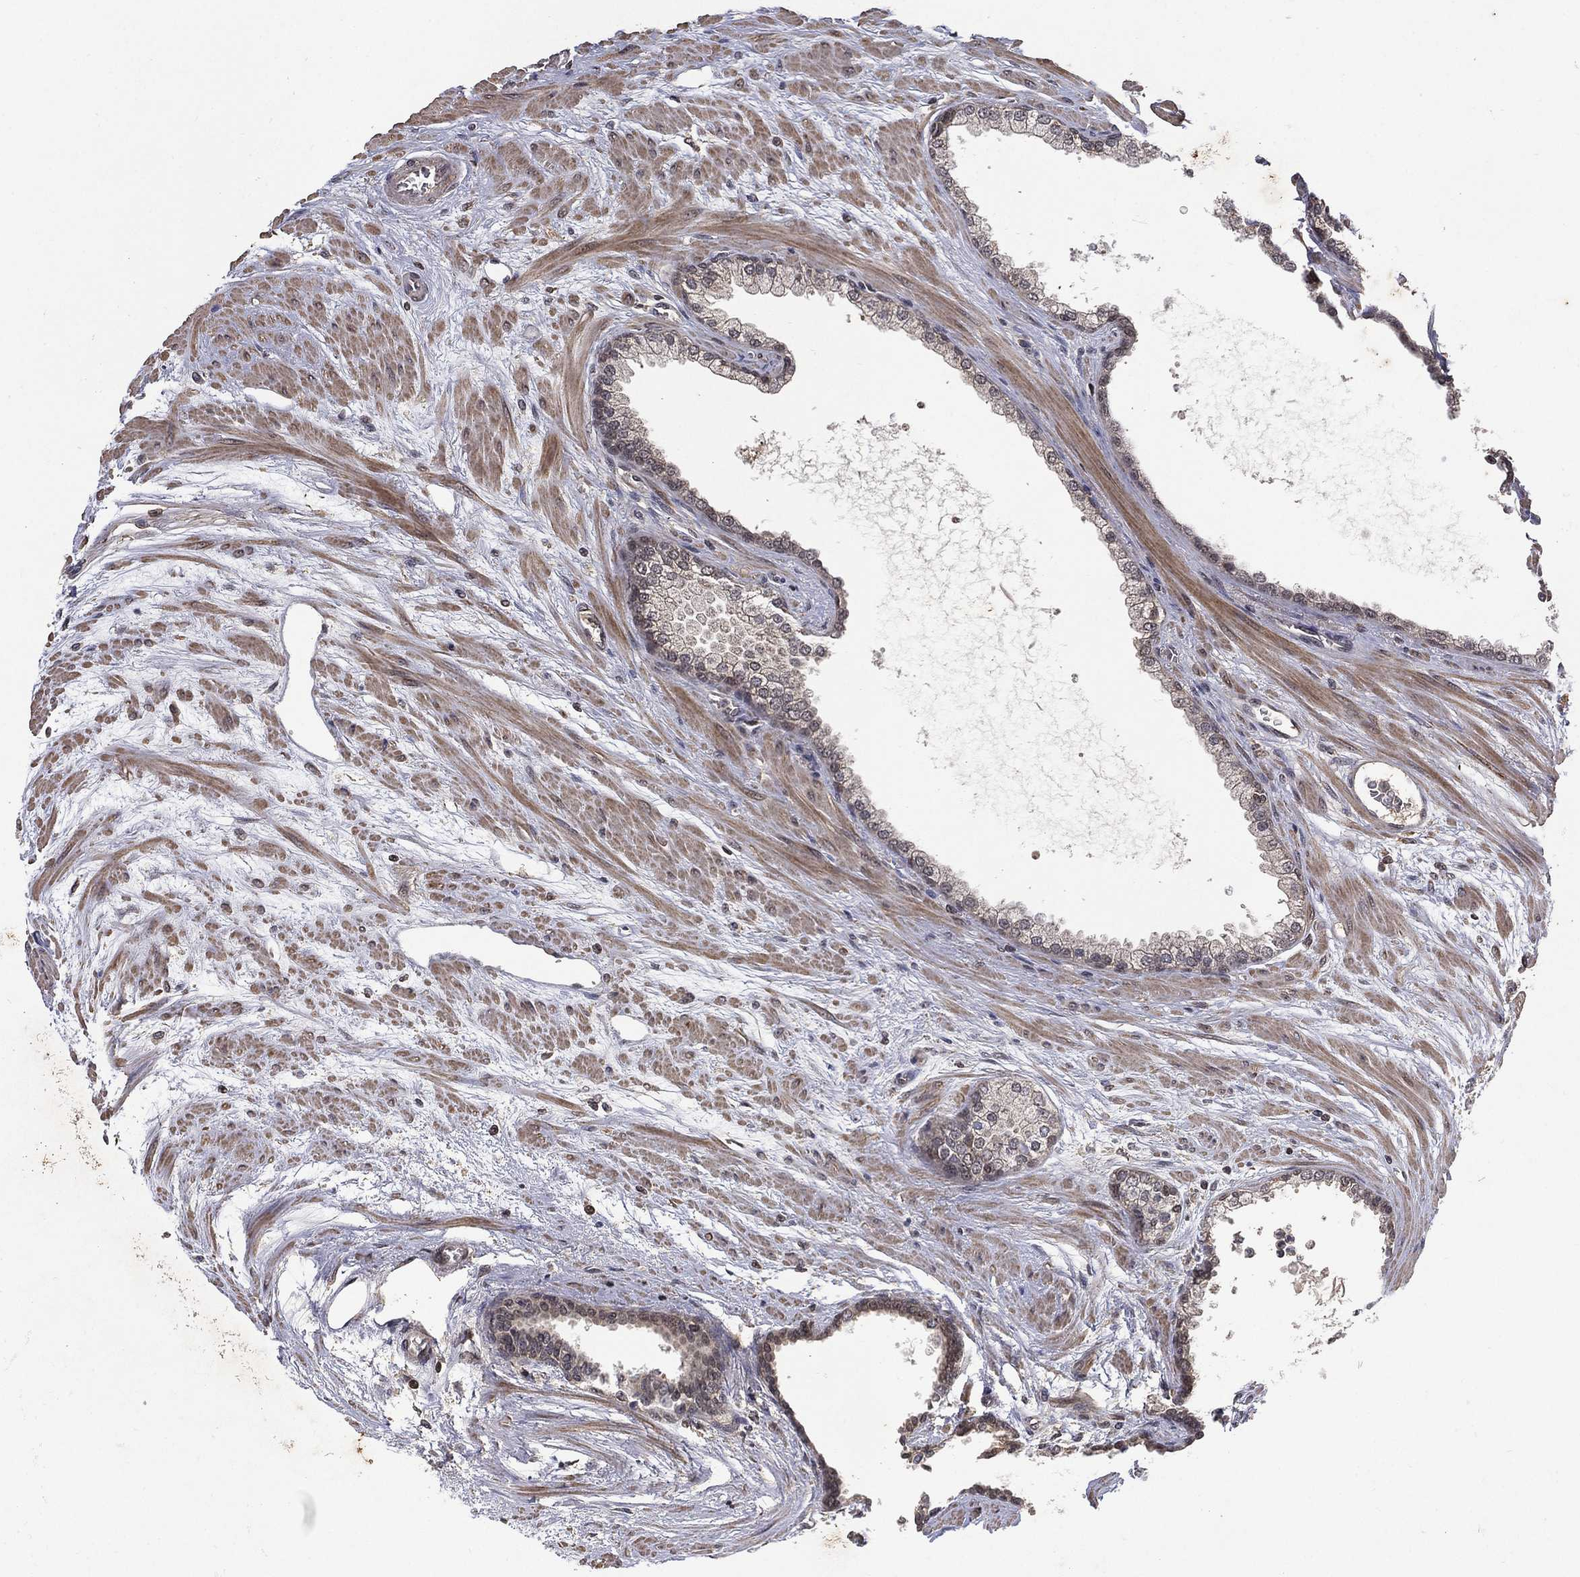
{"staining": {"intensity": "negative", "quantity": "none", "location": "none"}, "tissue": "prostate cancer", "cell_type": "Tumor cells", "image_type": "cancer", "snomed": [{"axis": "morphology", "description": "Adenocarcinoma, NOS"}, {"axis": "topography", "description": "Prostate"}], "caption": "A photomicrograph of human prostate cancer is negative for staining in tumor cells.", "gene": "NELFCD", "patient": {"sex": "male", "age": 67}}